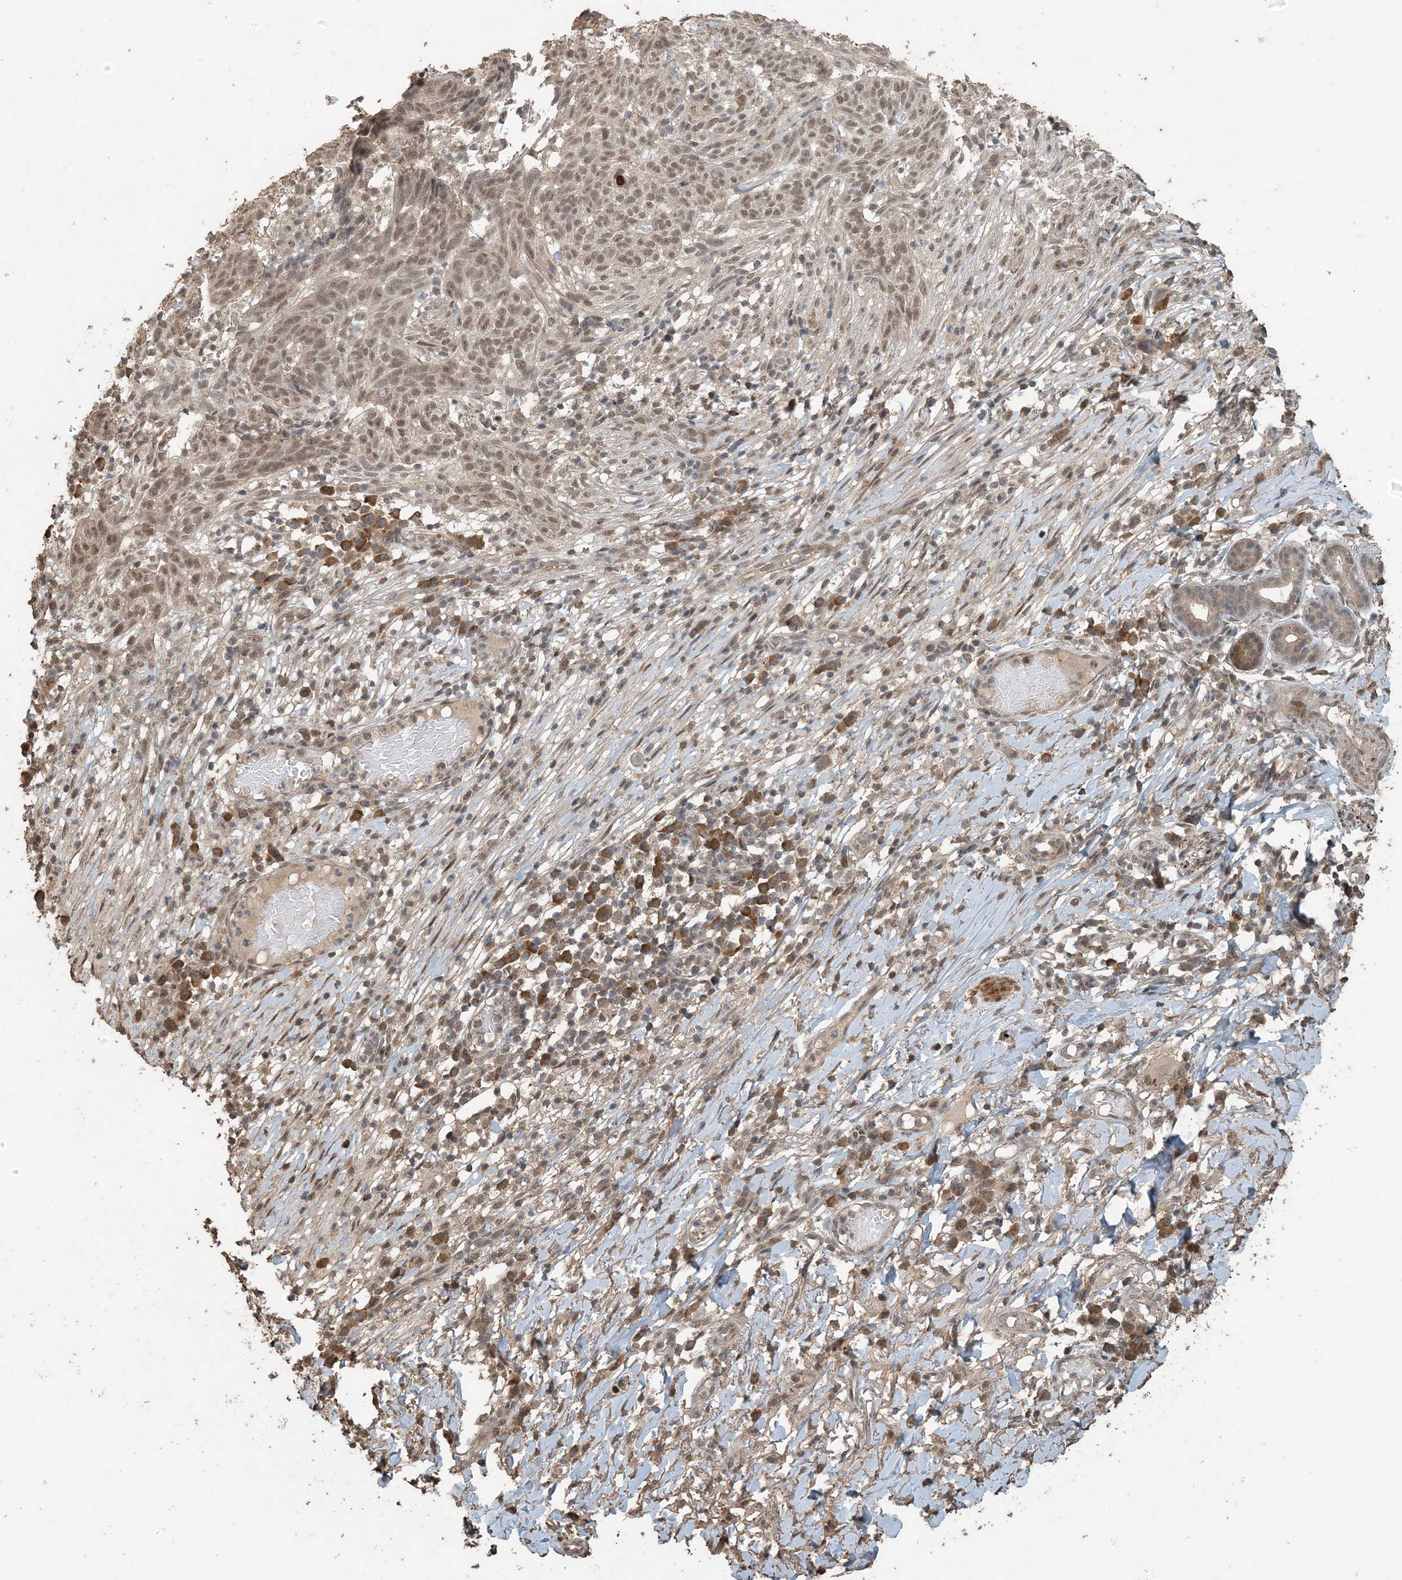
{"staining": {"intensity": "moderate", "quantity": ">75%", "location": "nuclear"}, "tissue": "skin cancer", "cell_type": "Tumor cells", "image_type": "cancer", "snomed": [{"axis": "morphology", "description": "Normal tissue, NOS"}, {"axis": "morphology", "description": "Basal cell carcinoma"}, {"axis": "topography", "description": "Skin"}], "caption": "A medium amount of moderate nuclear positivity is present in about >75% of tumor cells in skin basal cell carcinoma tissue.", "gene": "ZC3H12A", "patient": {"sex": "male", "age": 64}}